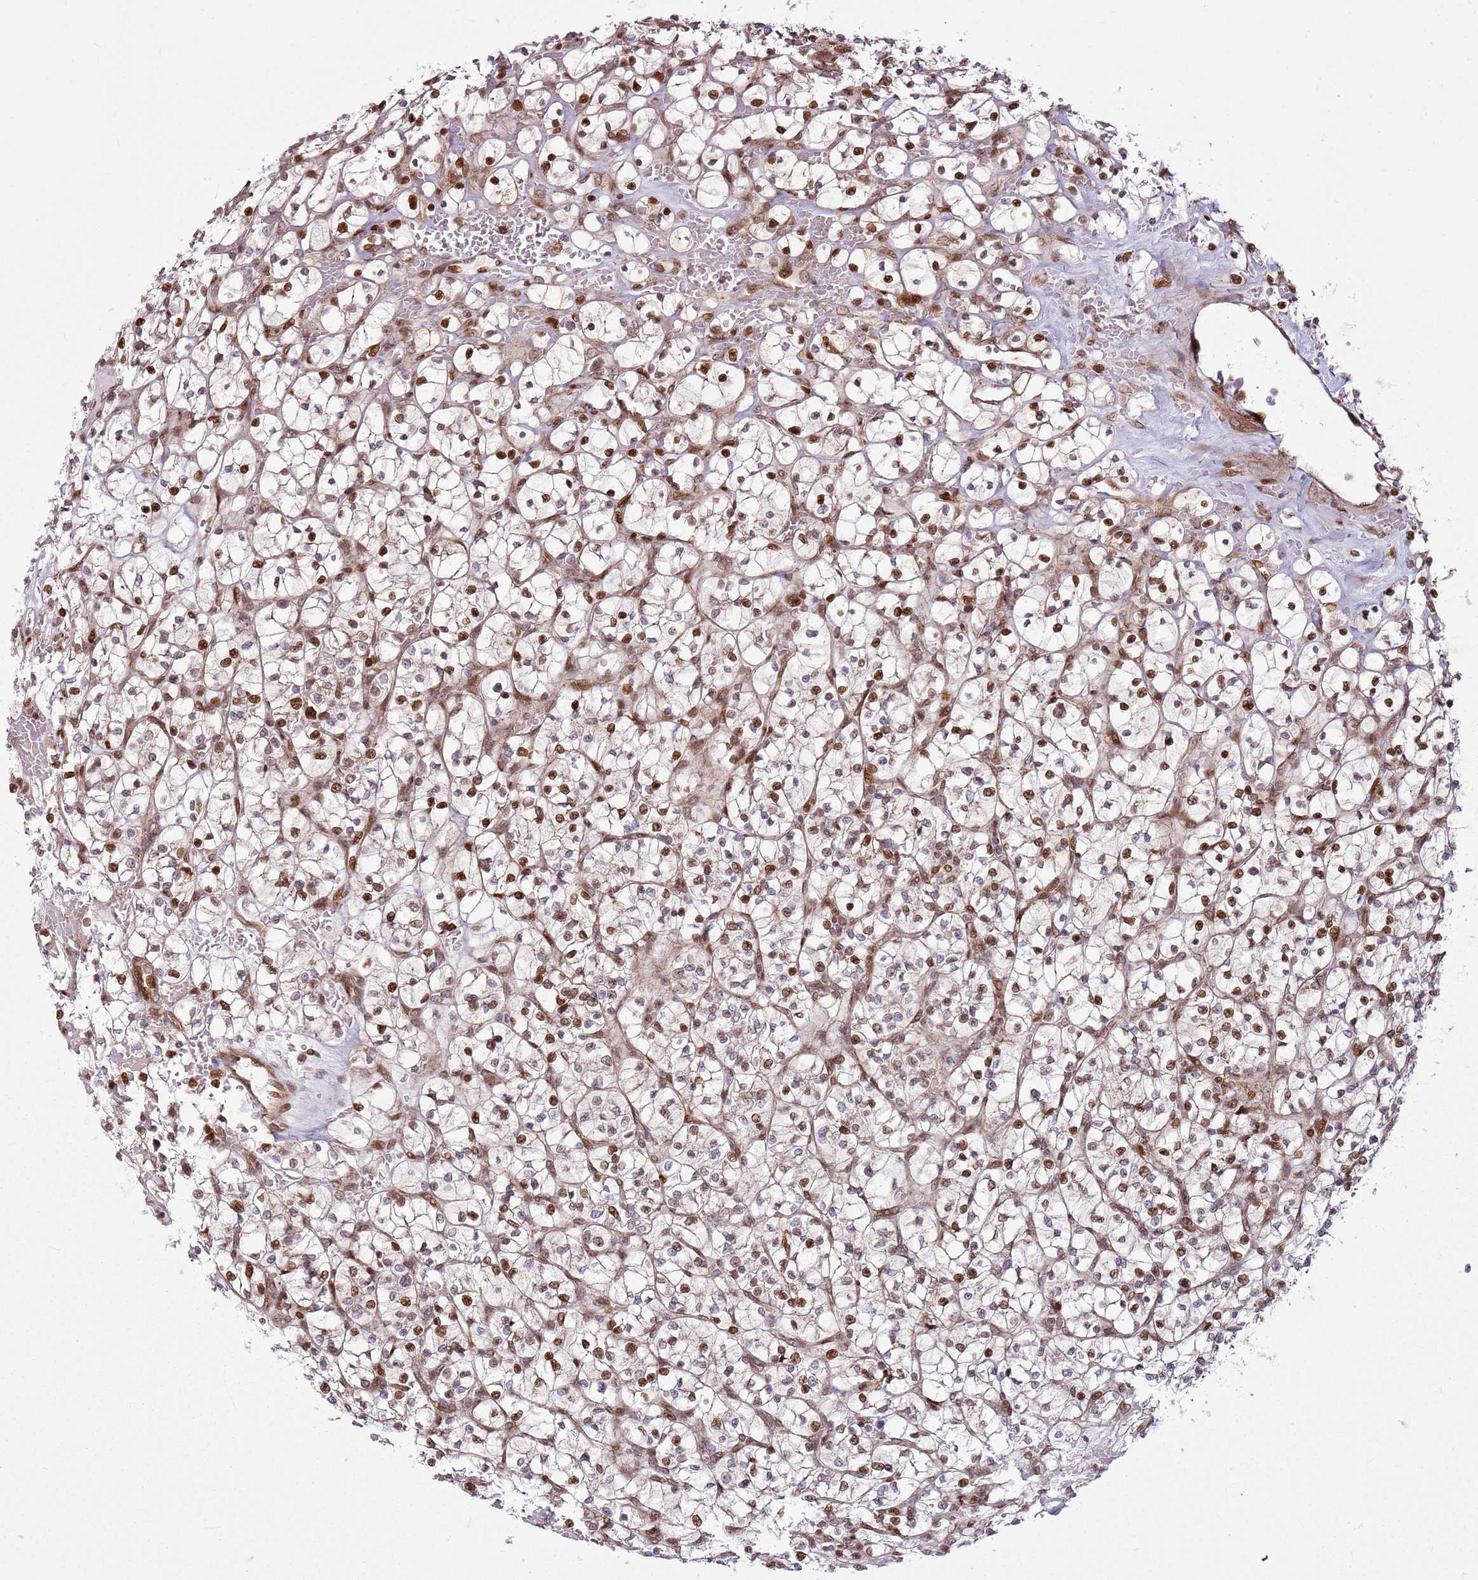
{"staining": {"intensity": "moderate", "quantity": ">75%", "location": "nuclear"}, "tissue": "renal cancer", "cell_type": "Tumor cells", "image_type": "cancer", "snomed": [{"axis": "morphology", "description": "Adenocarcinoma, NOS"}, {"axis": "topography", "description": "Kidney"}], "caption": "A photomicrograph of adenocarcinoma (renal) stained for a protein displays moderate nuclear brown staining in tumor cells. The protein of interest is shown in brown color, while the nuclei are stained blue.", "gene": "PCTP", "patient": {"sex": "female", "age": 64}}